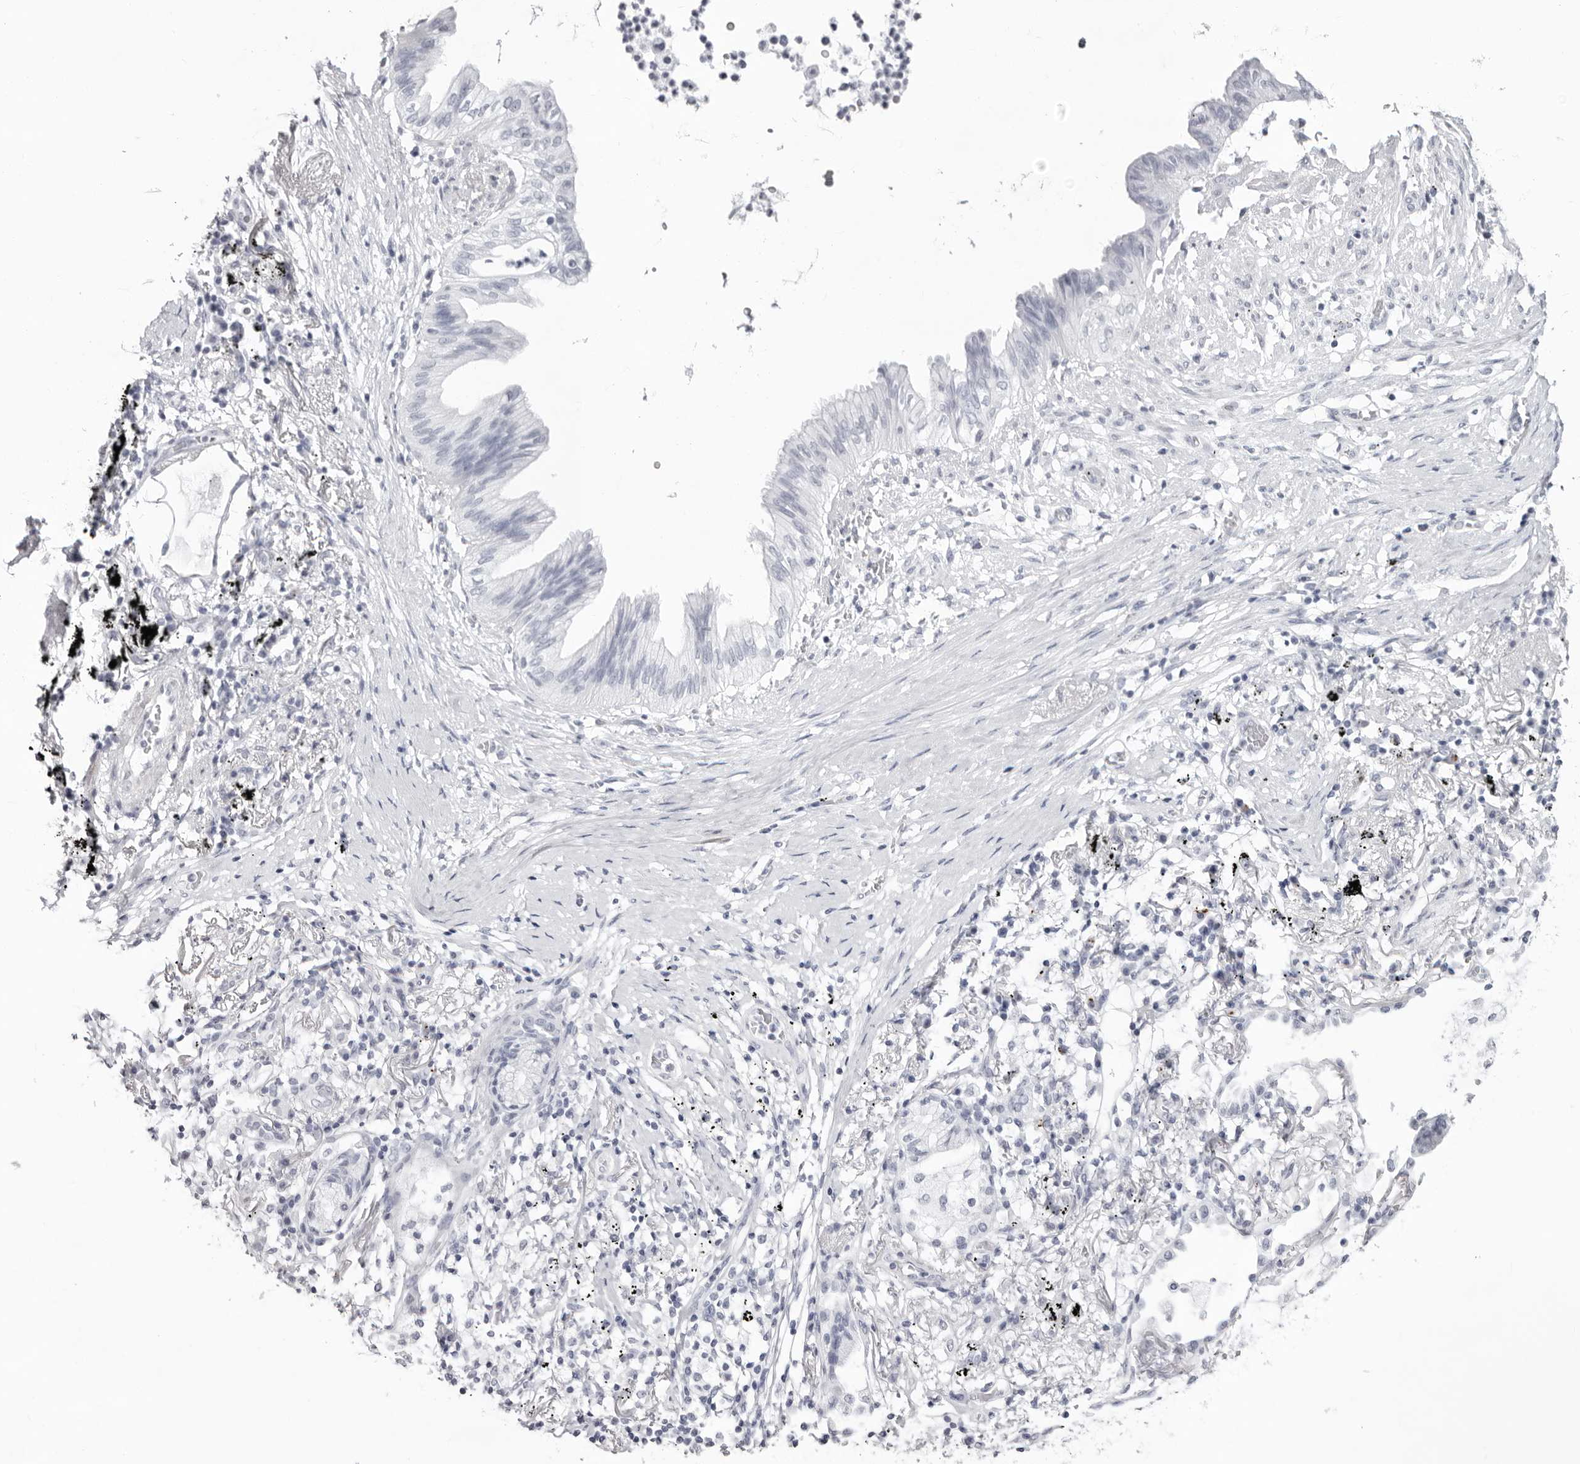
{"staining": {"intensity": "negative", "quantity": "none", "location": "none"}, "tissue": "lung cancer", "cell_type": "Tumor cells", "image_type": "cancer", "snomed": [{"axis": "morphology", "description": "Adenocarcinoma, NOS"}, {"axis": "topography", "description": "Lung"}], "caption": "Immunohistochemistry (IHC) photomicrograph of neoplastic tissue: lung adenocarcinoma stained with DAB exhibits no significant protein staining in tumor cells. (Stains: DAB IHC with hematoxylin counter stain, Microscopy: brightfield microscopy at high magnification).", "gene": "INSL3", "patient": {"sex": "female", "age": 70}}